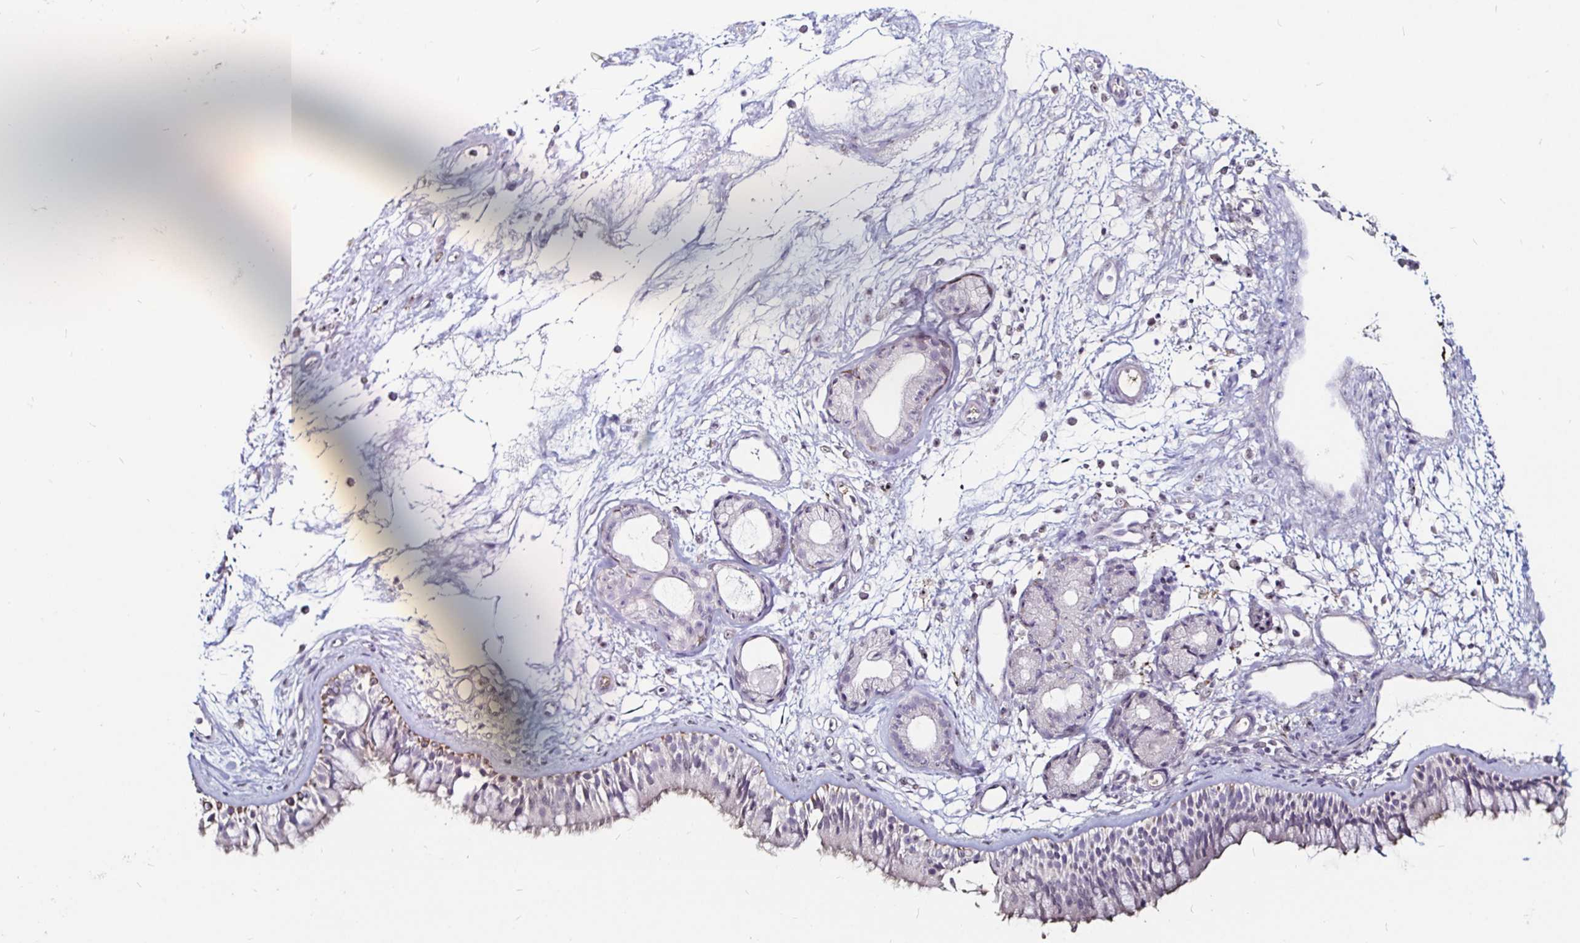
{"staining": {"intensity": "weak", "quantity": "<25%", "location": "cytoplasmic/membranous"}, "tissue": "nasopharynx", "cell_type": "Respiratory epithelial cells", "image_type": "normal", "snomed": [{"axis": "morphology", "description": "Normal tissue, NOS"}, {"axis": "topography", "description": "Nasopharynx"}], "caption": "Protein analysis of normal nasopharynx shows no significant expression in respiratory epithelial cells. The staining was performed using DAB (3,3'-diaminobenzidine) to visualize the protein expression in brown, while the nuclei were stained in blue with hematoxylin (Magnification: 20x).", "gene": "FAIM2", "patient": {"sex": "female", "age": 70}}